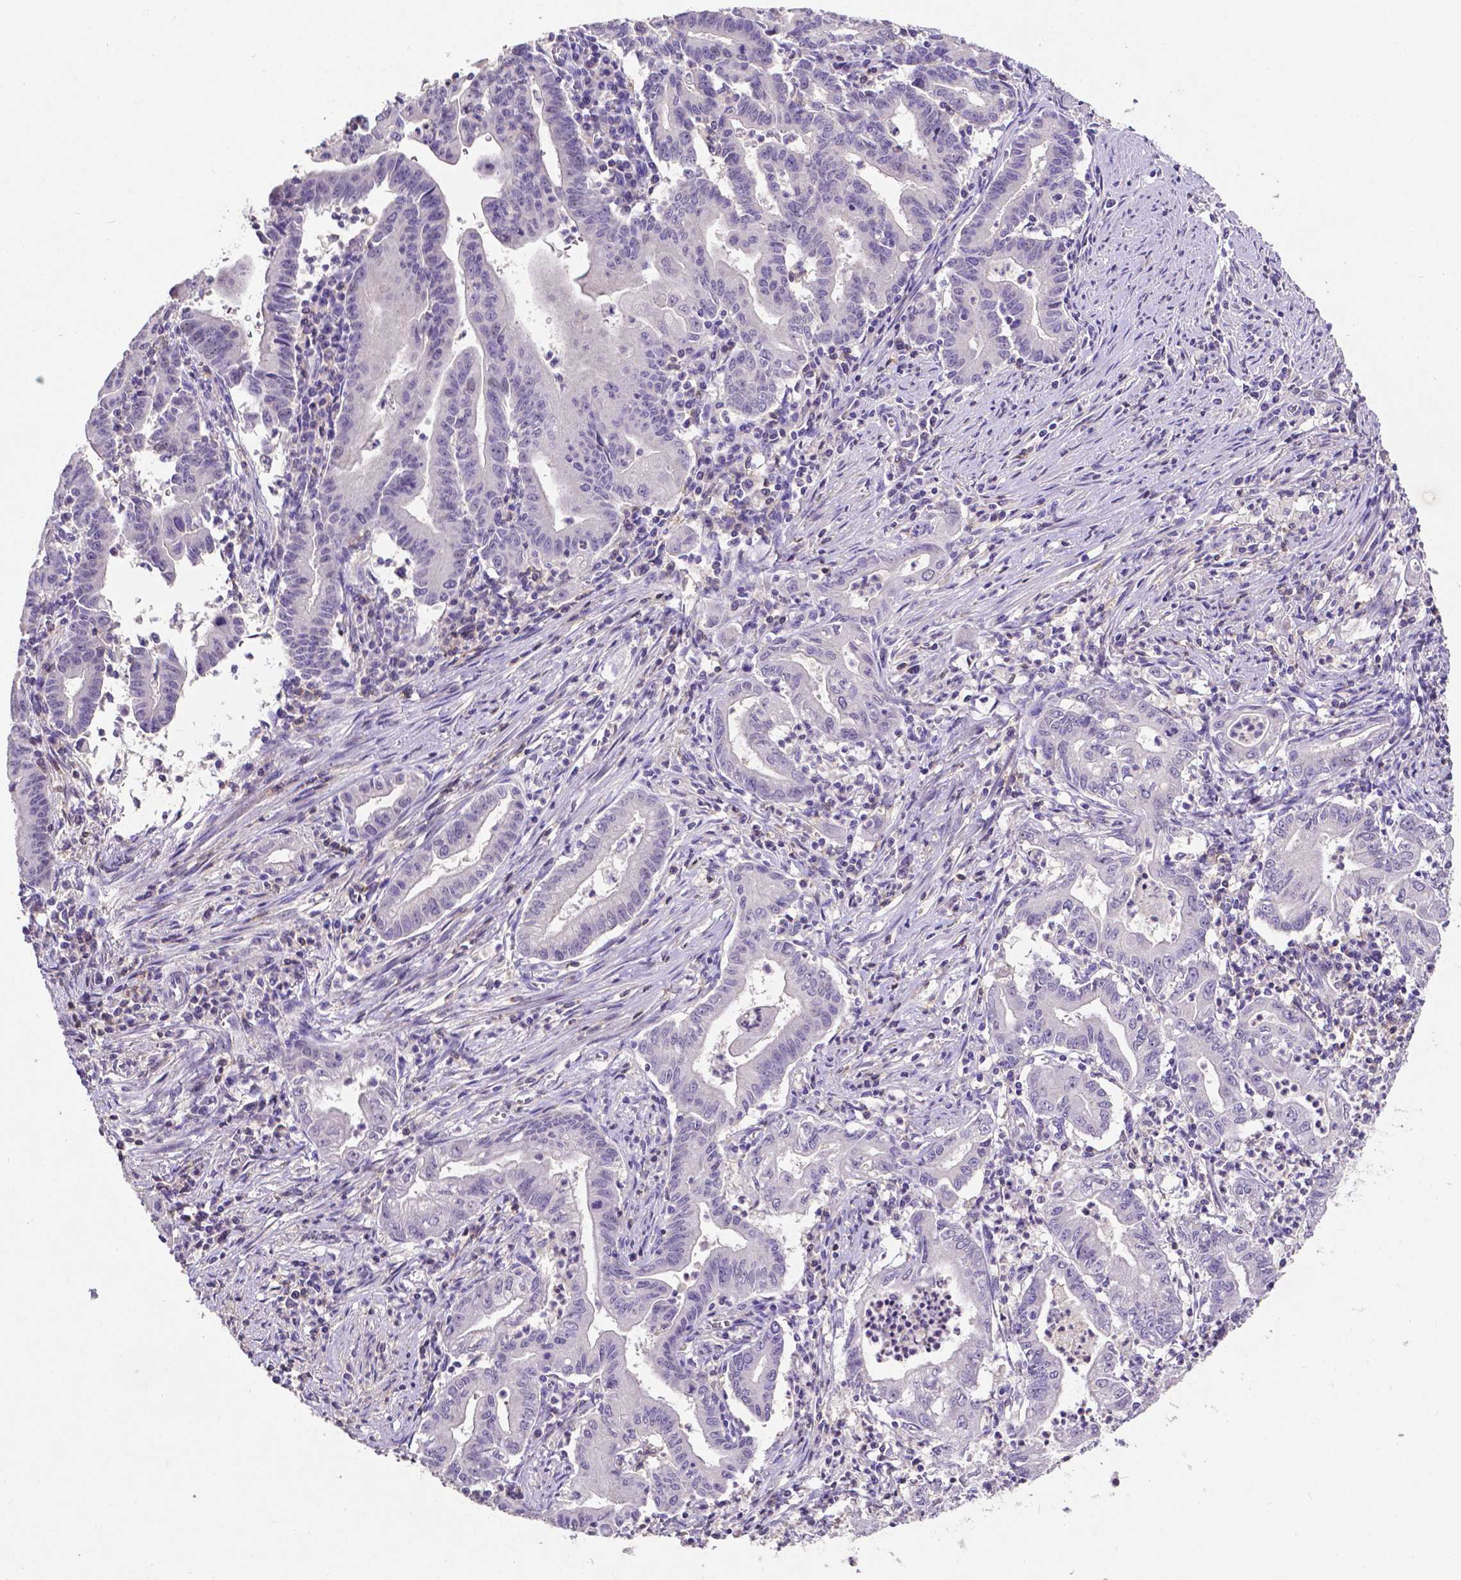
{"staining": {"intensity": "negative", "quantity": "none", "location": "none"}, "tissue": "stomach cancer", "cell_type": "Tumor cells", "image_type": "cancer", "snomed": [{"axis": "morphology", "description": "Adenocarcinoma, NOS"}, {"axis": "topography", "description": "Stomach, upper"}], "caption": "Tumor cells are negative for brown protein staining in adenocarcinoma (stomach). The staining is performed using DAB (3,3'-diaminobenzidine) brown chromogen with nuclei counter-stained in using hematoxylin.", "gene": "CD4", "patient": {"sex": "female", "age": 79}}